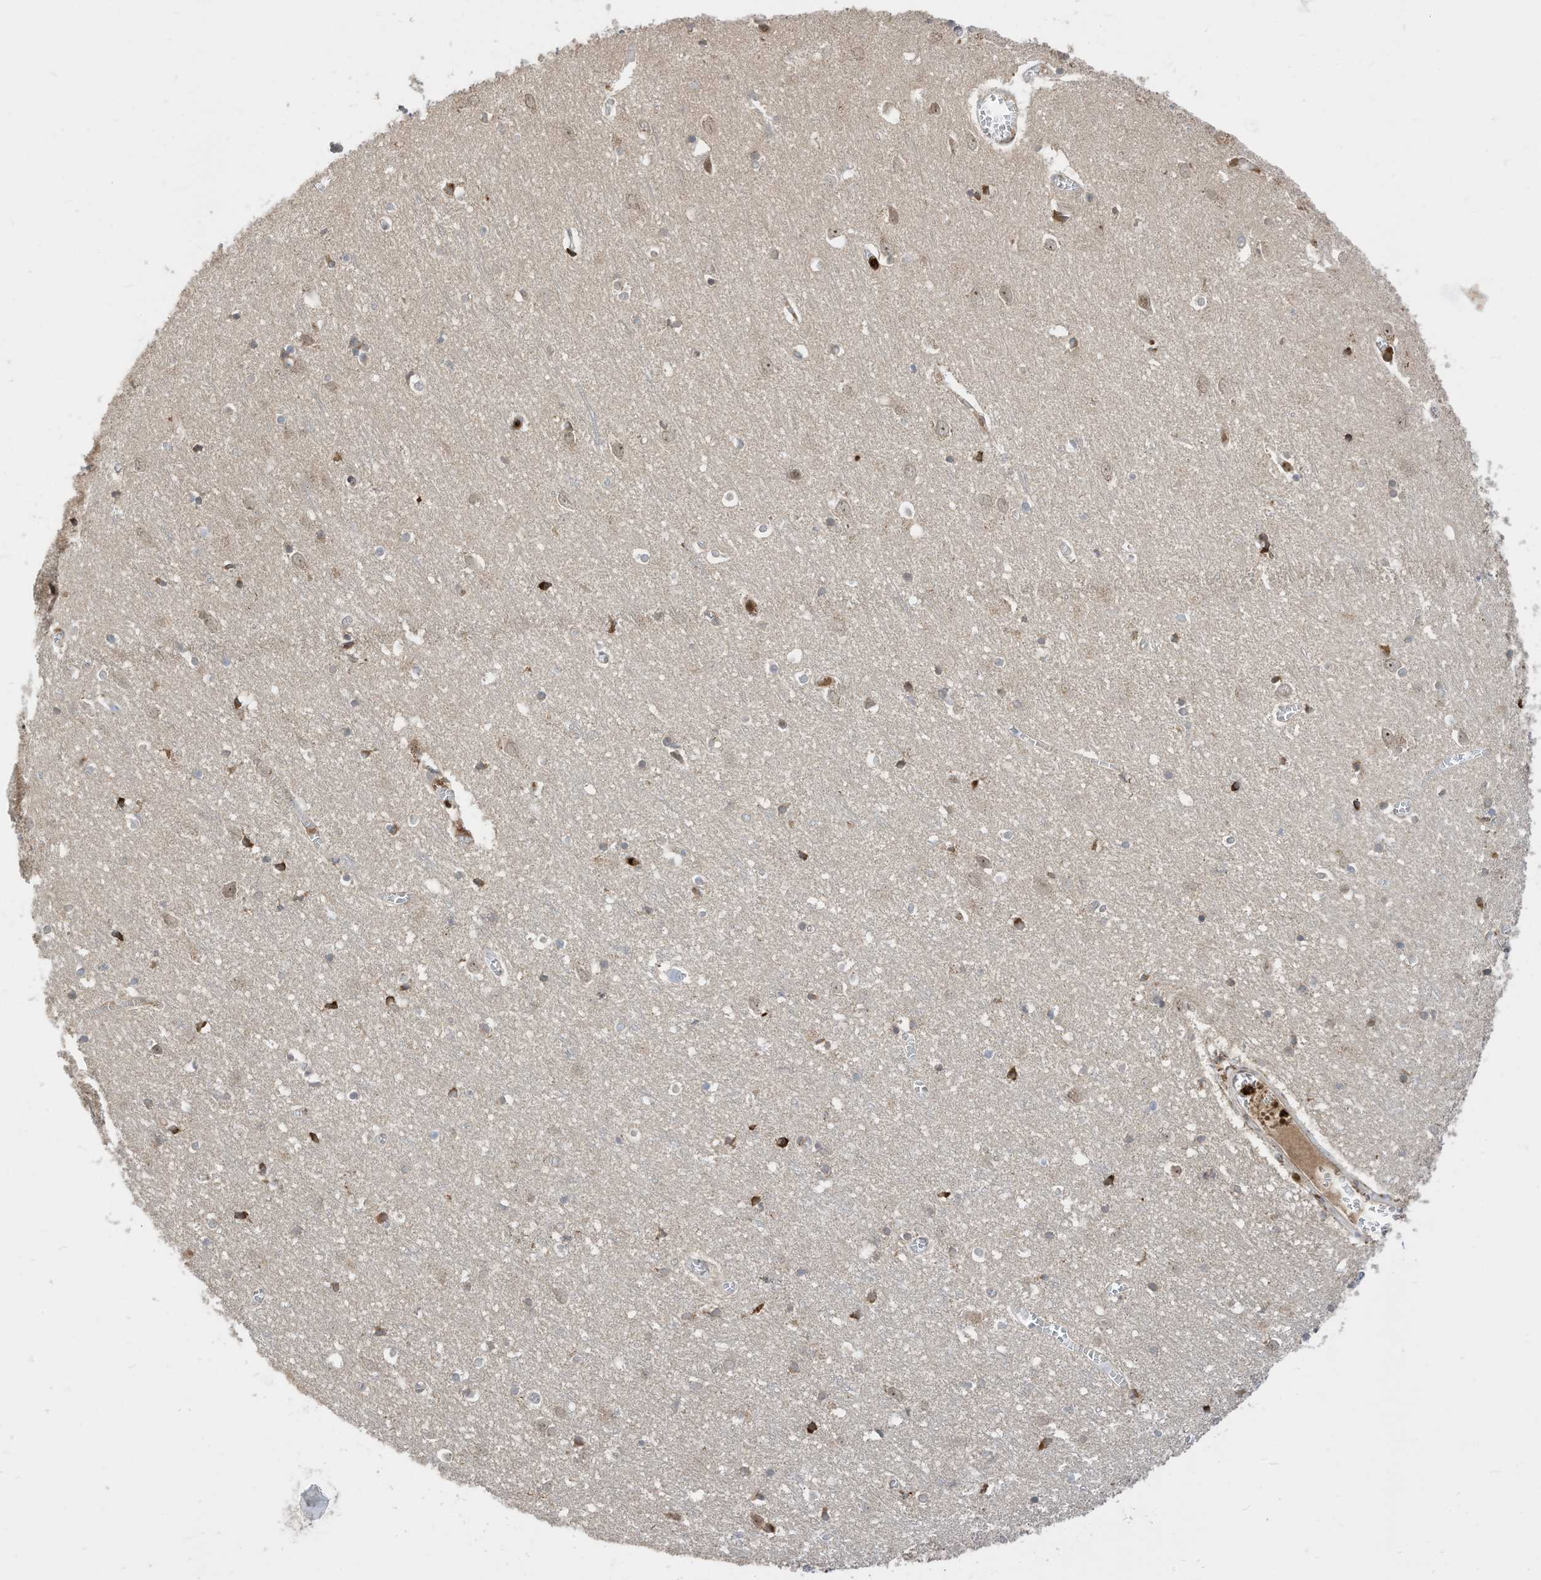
{"staining": {"intensity": "weak", "quantity": "<25%", "location": "cytoplasmic/membranous"}, "tissue": "cerebral cortex", "cell_type": "Endothelial cells", "image_type": "normal", "snomed": [{"axis": "morphology", "description": "Normal tissue, NOS"}, {"axis": "topography", "description": "Cerebral cortex"}], "caption": "An image of human cerebral cortex is negative for staining in endothelial cells. (Immunohistochemistry (ihc), brightfield microscopy, high magnification).", "gene": "CNKSR1", "patient": {"sex": "female", "age": 64}}